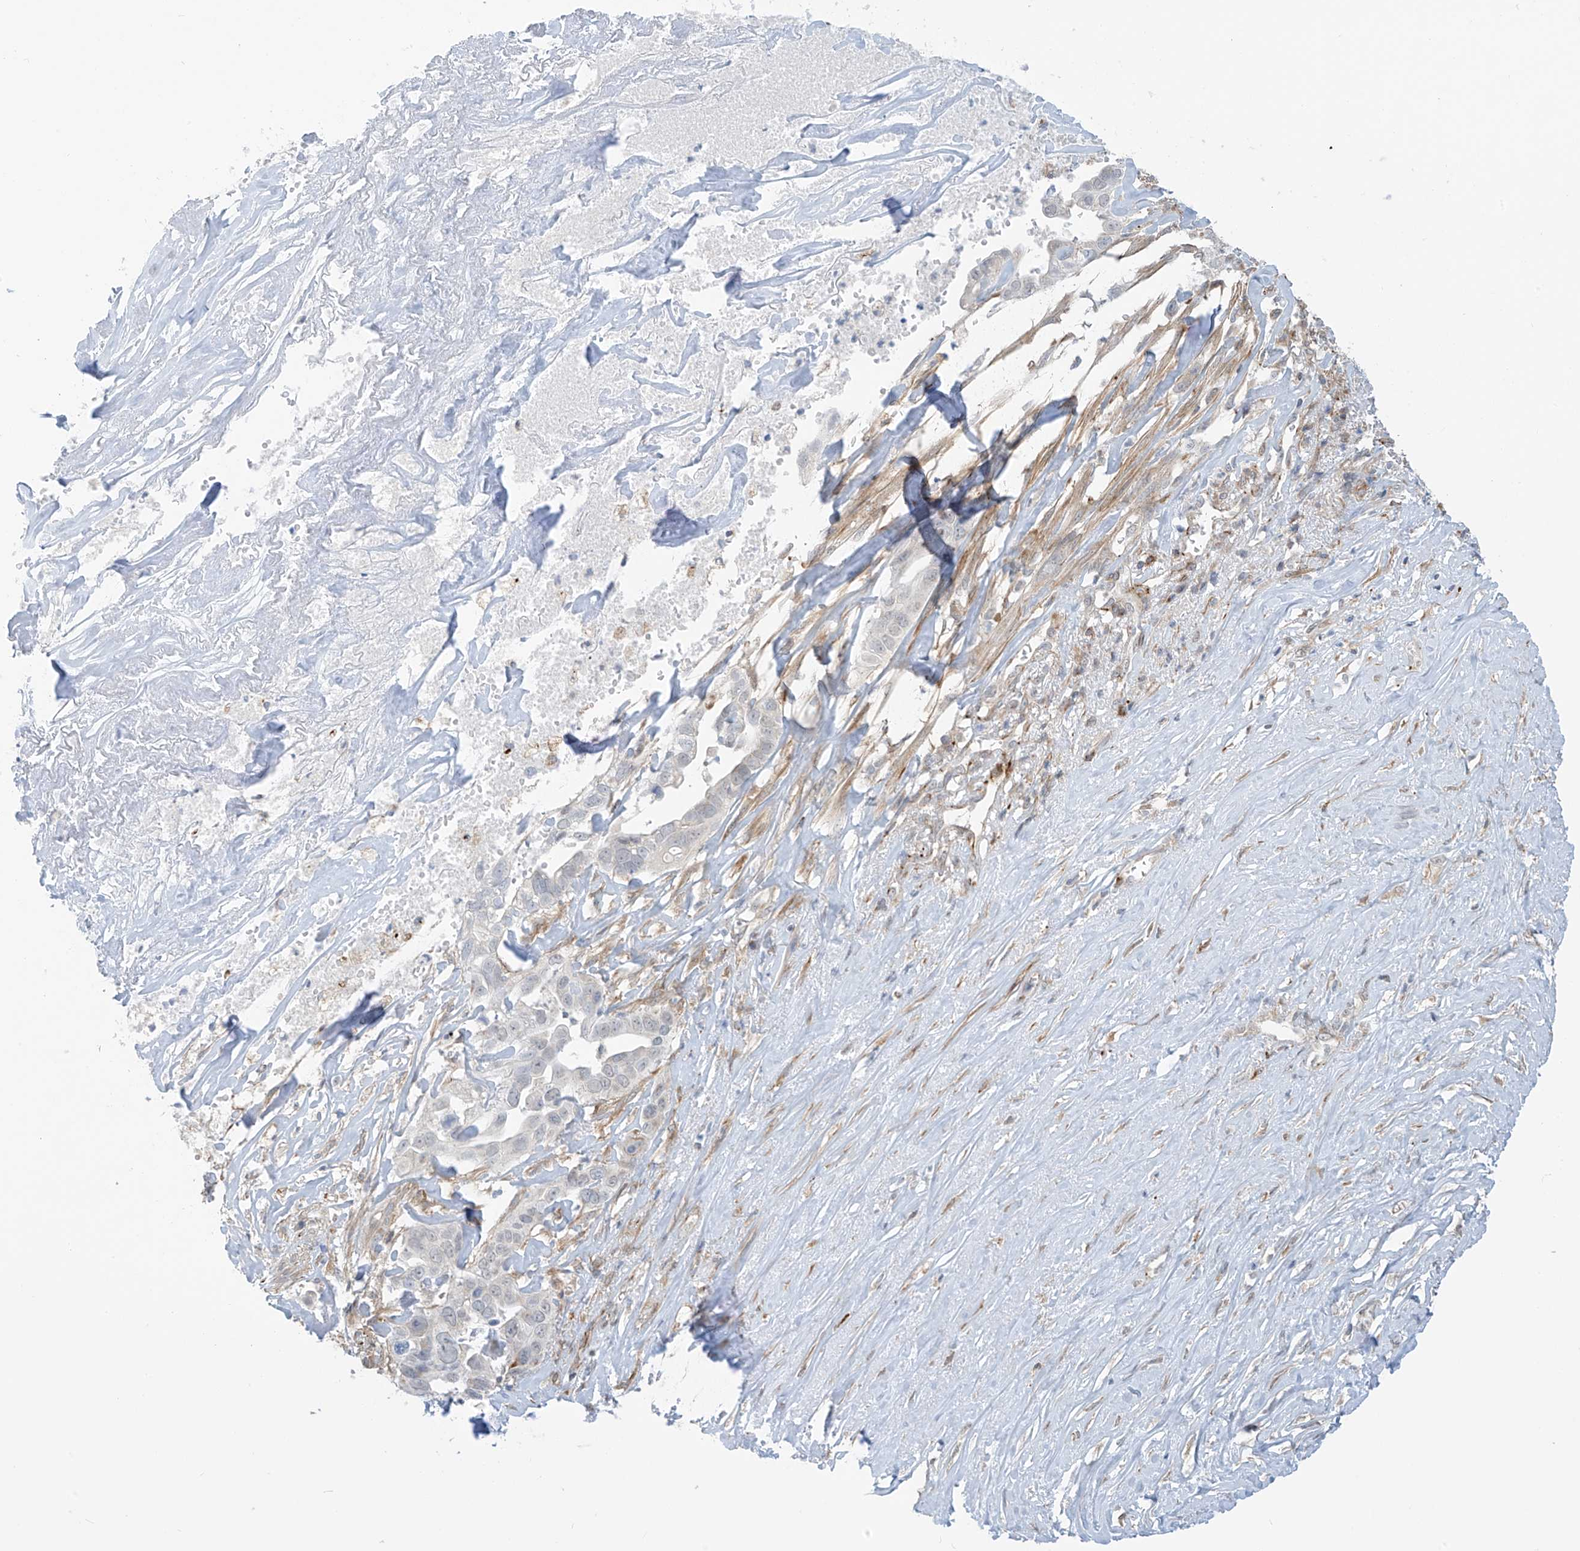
{"staining": {"intensity": "negative", "quantity": "none", "location": "none"}, "tissue": "liver cancer", "cell_type": "Tumor cells", "image_type": "cancer", "snomed": [{"axis": "morphology", "description": "Cholangiocarcinoma"}, {"axis": "topography", "description": "Liver"}], "caption": "Immunohistochemistry (IHC) of liver cancer displays no expression in tumor cells.", "gene": "HS6ST2", "patient": {"sex": "female", "age": 79}}